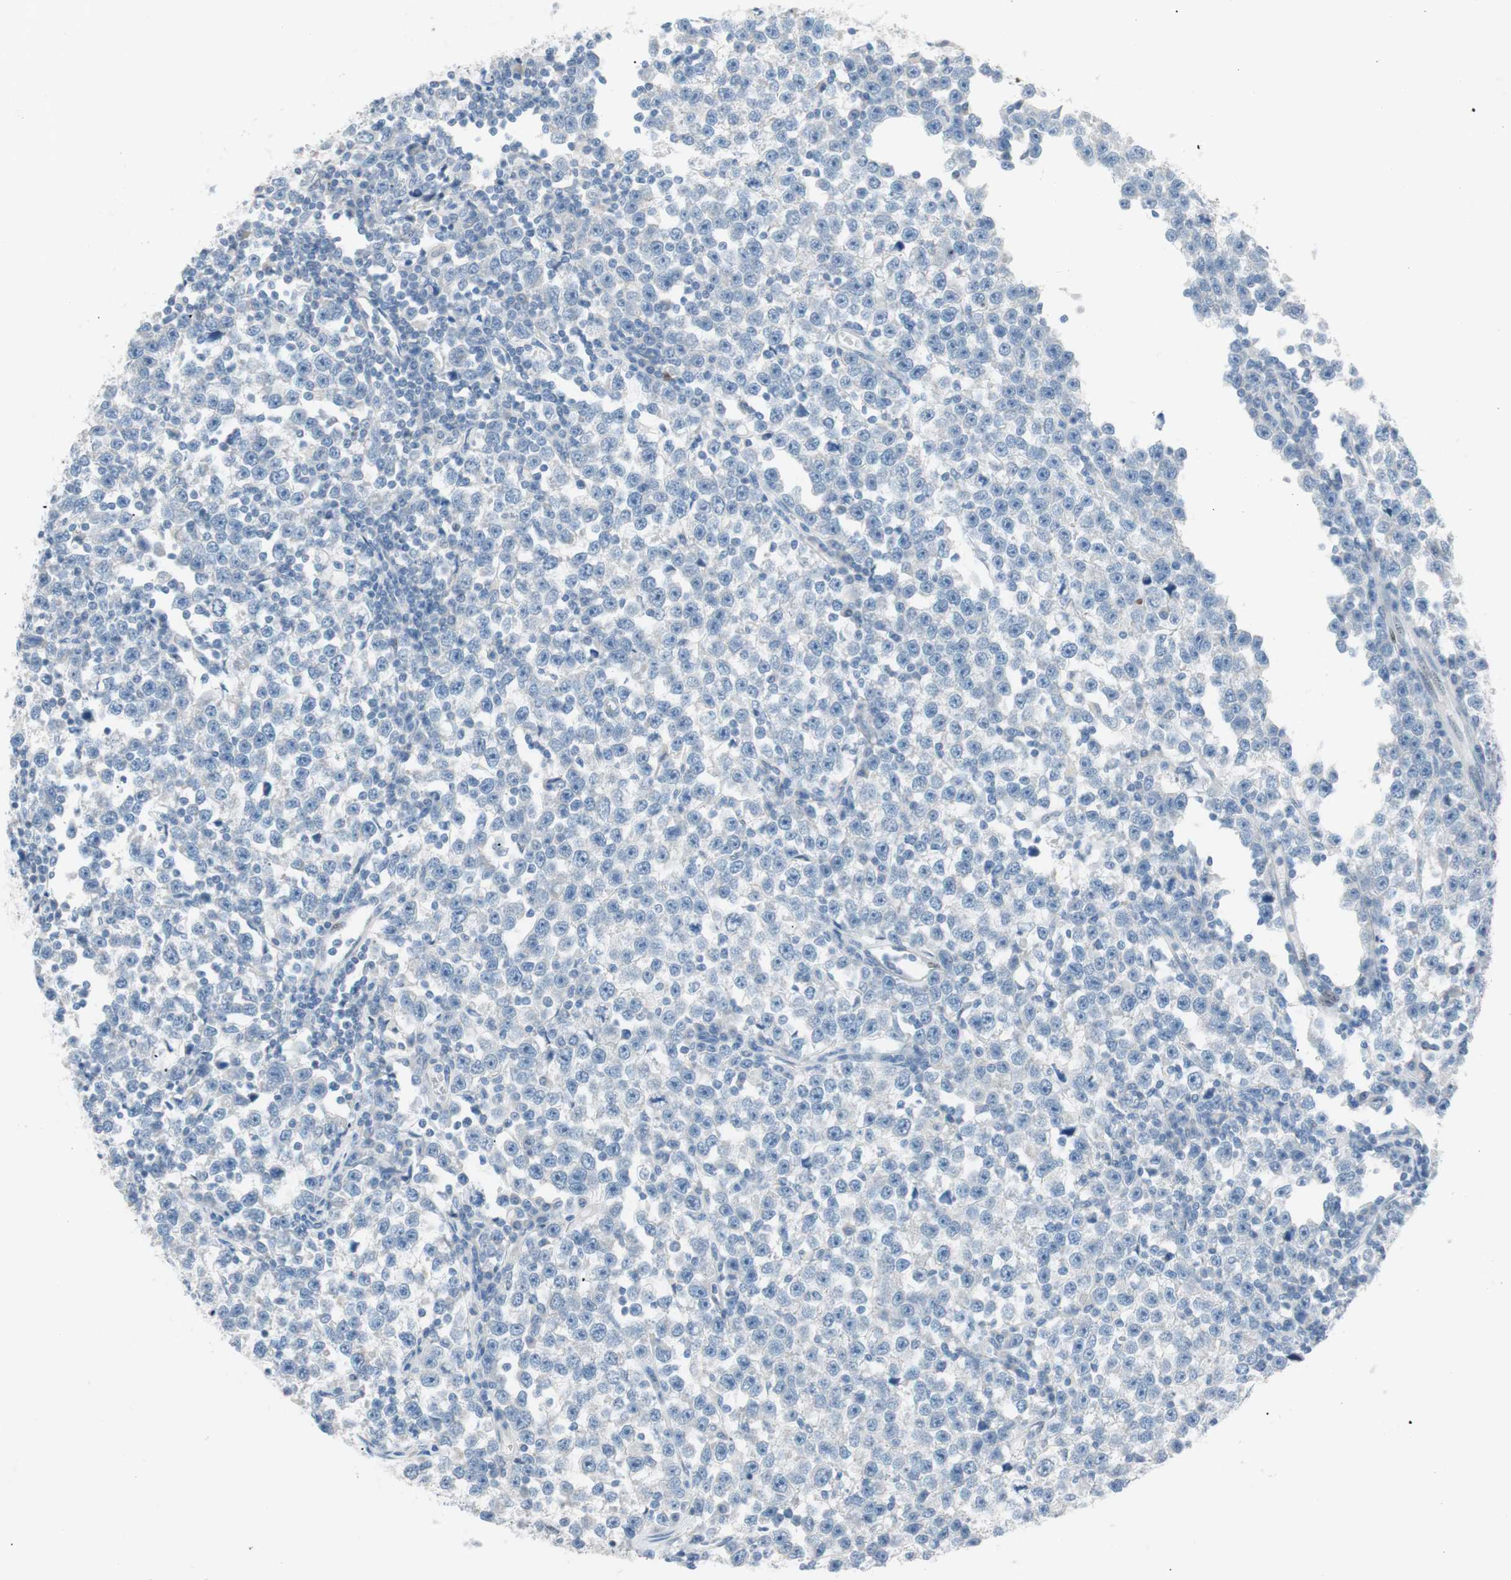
{"staining": {"intensity": "negative", "quantity": "none", "location": "none"}, "tissue": "testis cancer", "cell_type": "Tumor cells", "image_type": "cancer", "snomed": [{"axis": "morphology", "description": "Seminoma, NOS"}, {"axis": "topography", "description": "Testis"}], "caption": "There is no significant expression in tumor cells of seminoma (testis).", "gene": "FOSL1", "patient": {"sex": "male", "age": 43}}